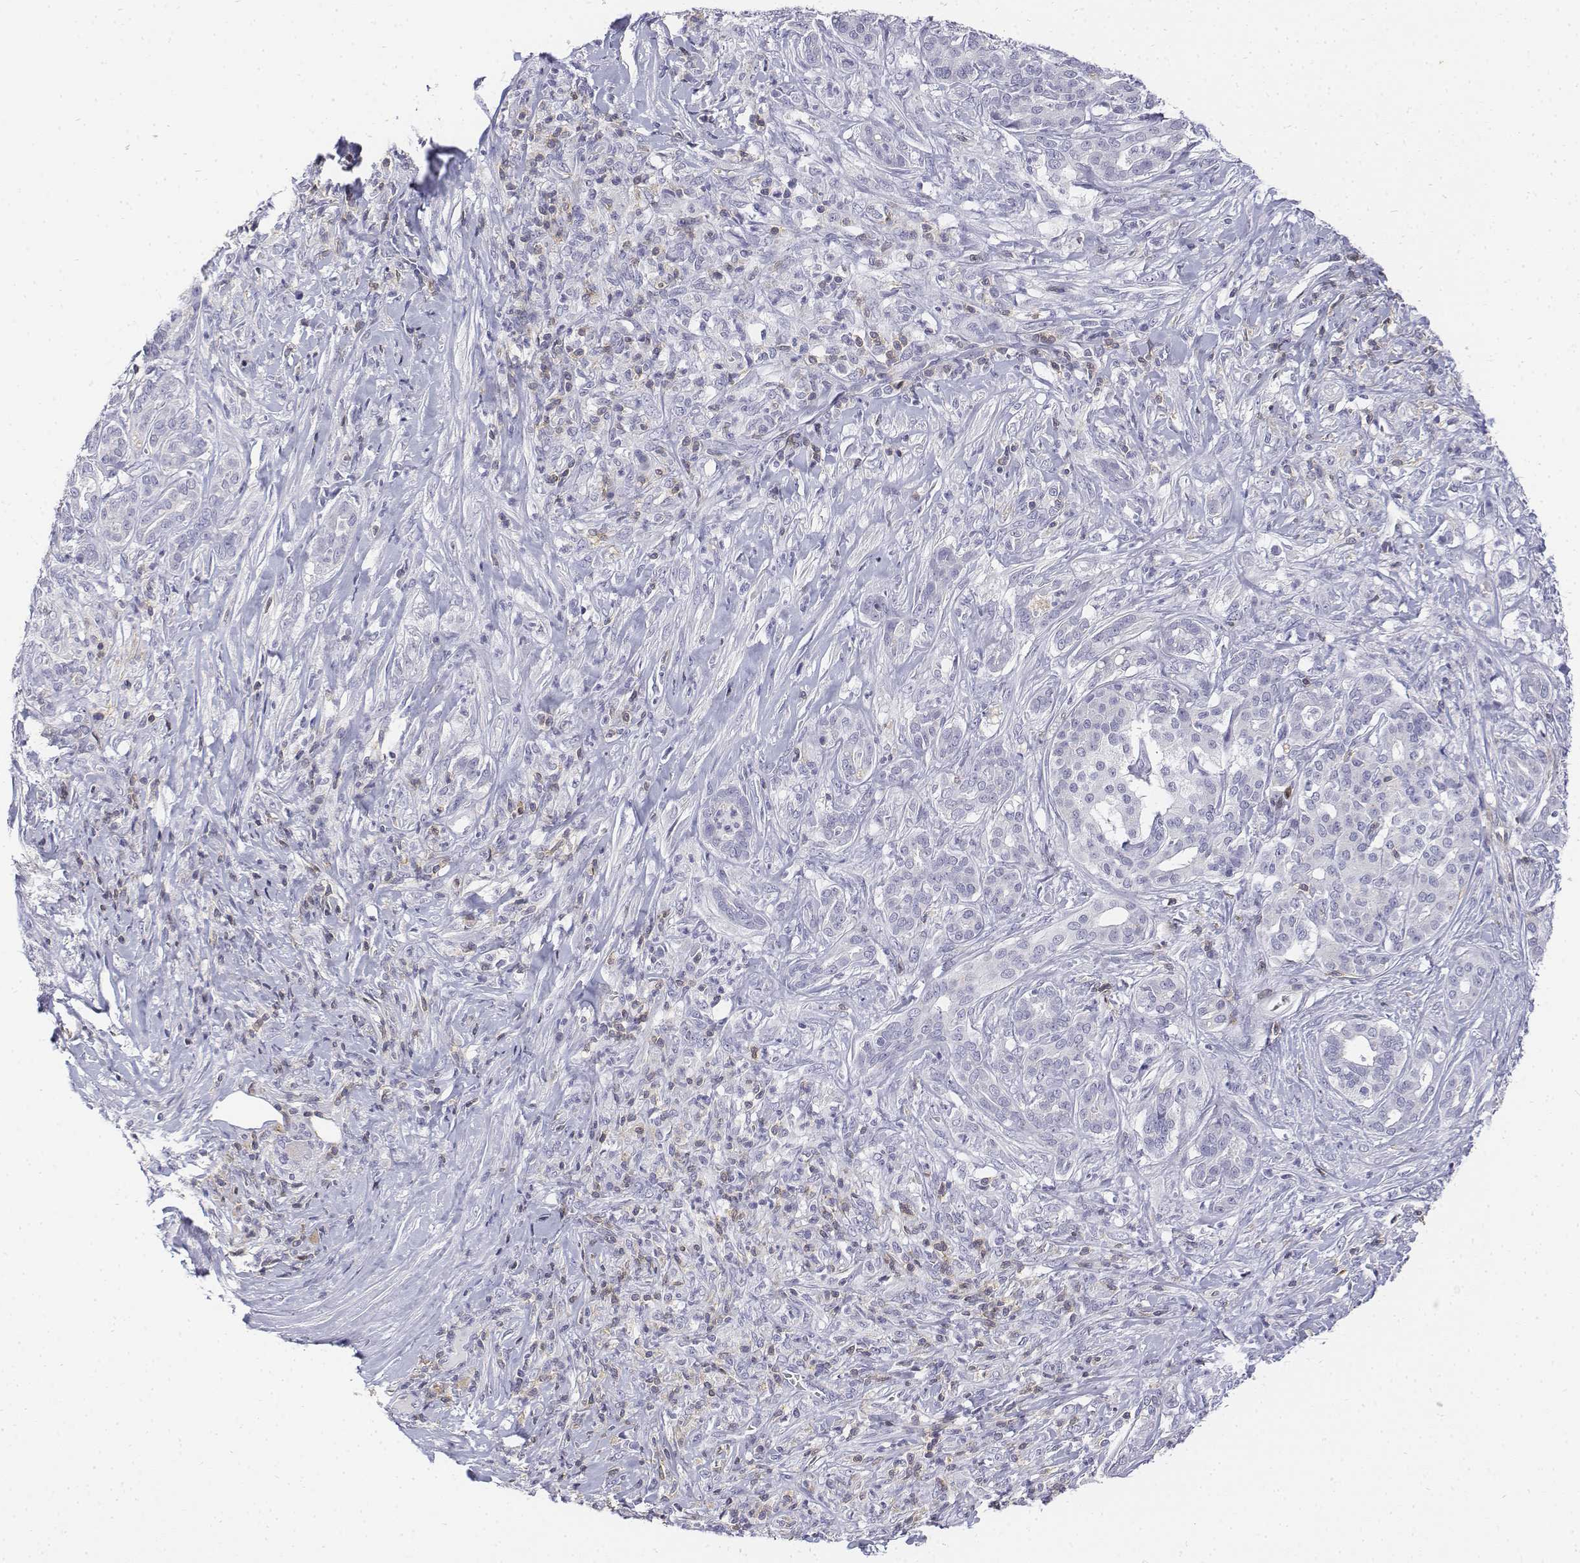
{"staining": {"intensity": "negative", "quantity": "none", "location": "none"}, "tissue": "pancreatic cancer", "cell_type": "Tumor cells", "image_type": "cancer", "snomed": [{"axis": "morphology", "description": "Normal tissue, NOS"}, {"axis": "morphology", "description": "Inflammation, NOS"}, {"axis": "morphology", "description": "Adenocarcinoma, NOS"}, {"axis": "topography", "description": "Pancreas"}], "caption": "This is an immunohistochemistry image of human pancreatic cancer (adenocarcinoma). There is no staining in tumor cells.", "gene": "CD3E", "patient": {"sex": "male", "age": 57}}